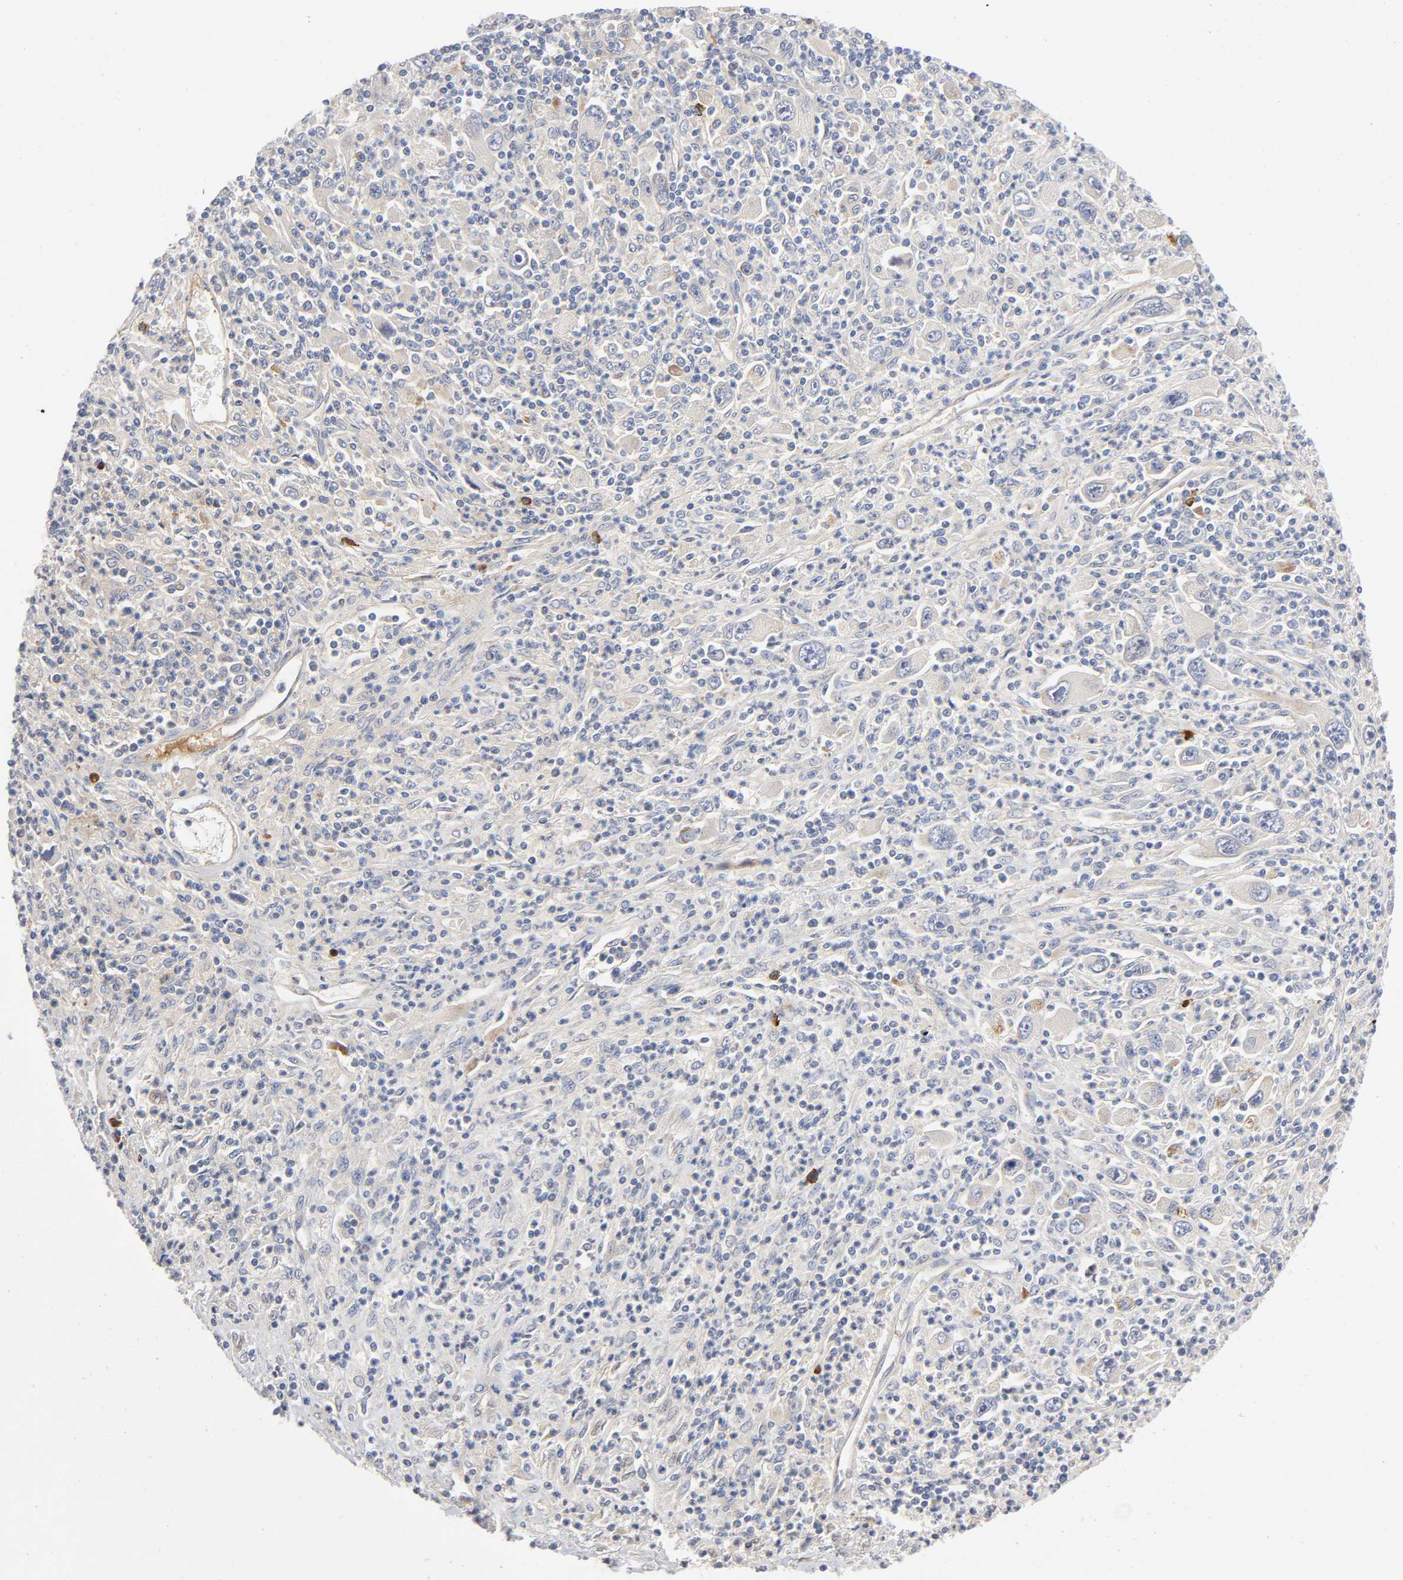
{"staining": {"intensity": "weak", "quantity": "25%-75%", "location": "cytoplasmic/membranous"}, "tissue": "melanoma", "cell_type": "Tumor cells", "image_type": "cancer", "snomed": [{"axis": "morphology", "description": "Malignant melanoma, Metastatic site"}, {"axis": "topography", "description": "Skin"}], "caption": "Immunohistochemical staining of malignant melanoma (metastatic site) exhibits low levels of weak cytoplasmic/membranous staining in about 25%-75% of tumor cells. The protein is stained brown, and the nuclei are stained in blue (DAB (3,3'-diaminobenzidine) IHC with brightfield microscopy, high magnification).", "gene": "NOVA1", "patient": {"sex": "female", "age": 56}}